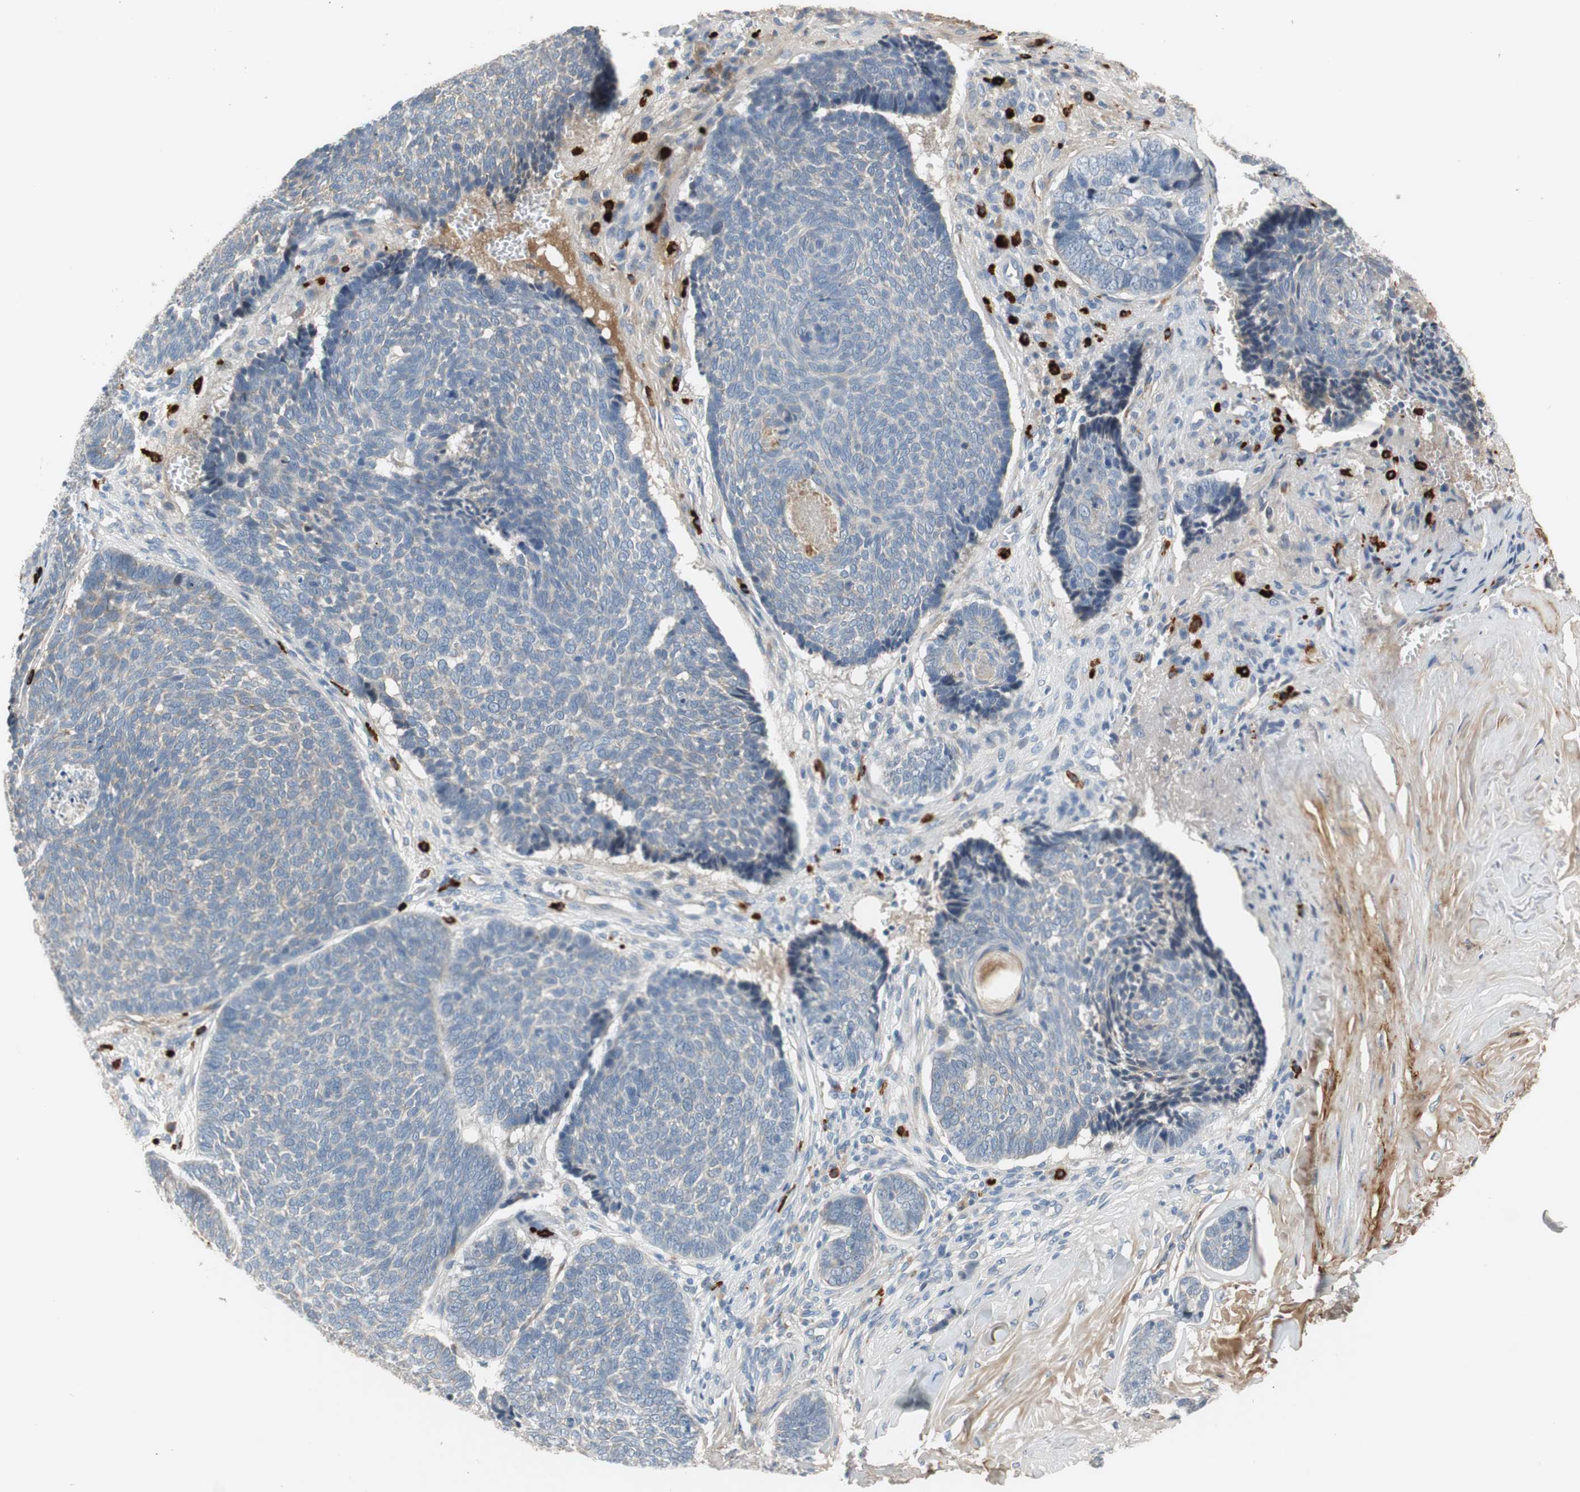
{"staining": {"intensity": "negative", "quantity": "none", "location": "none"}, "tissue": "skin cancer", "cell_type": "Tumor cells", "image_type": "cancer", "snomed": [{"axis": "morphology", "description": "Basal cell carcinoma"}, {"axis": "topography", "description": "Skin"}], "caption": "Tumor cells show no significant expression in basal cell carcinoma (skin). (DAB immunohistochemistry (IHC), high magnification).", "gene": "COL12A1", "patient": {"sex": "male", "age": 84}}